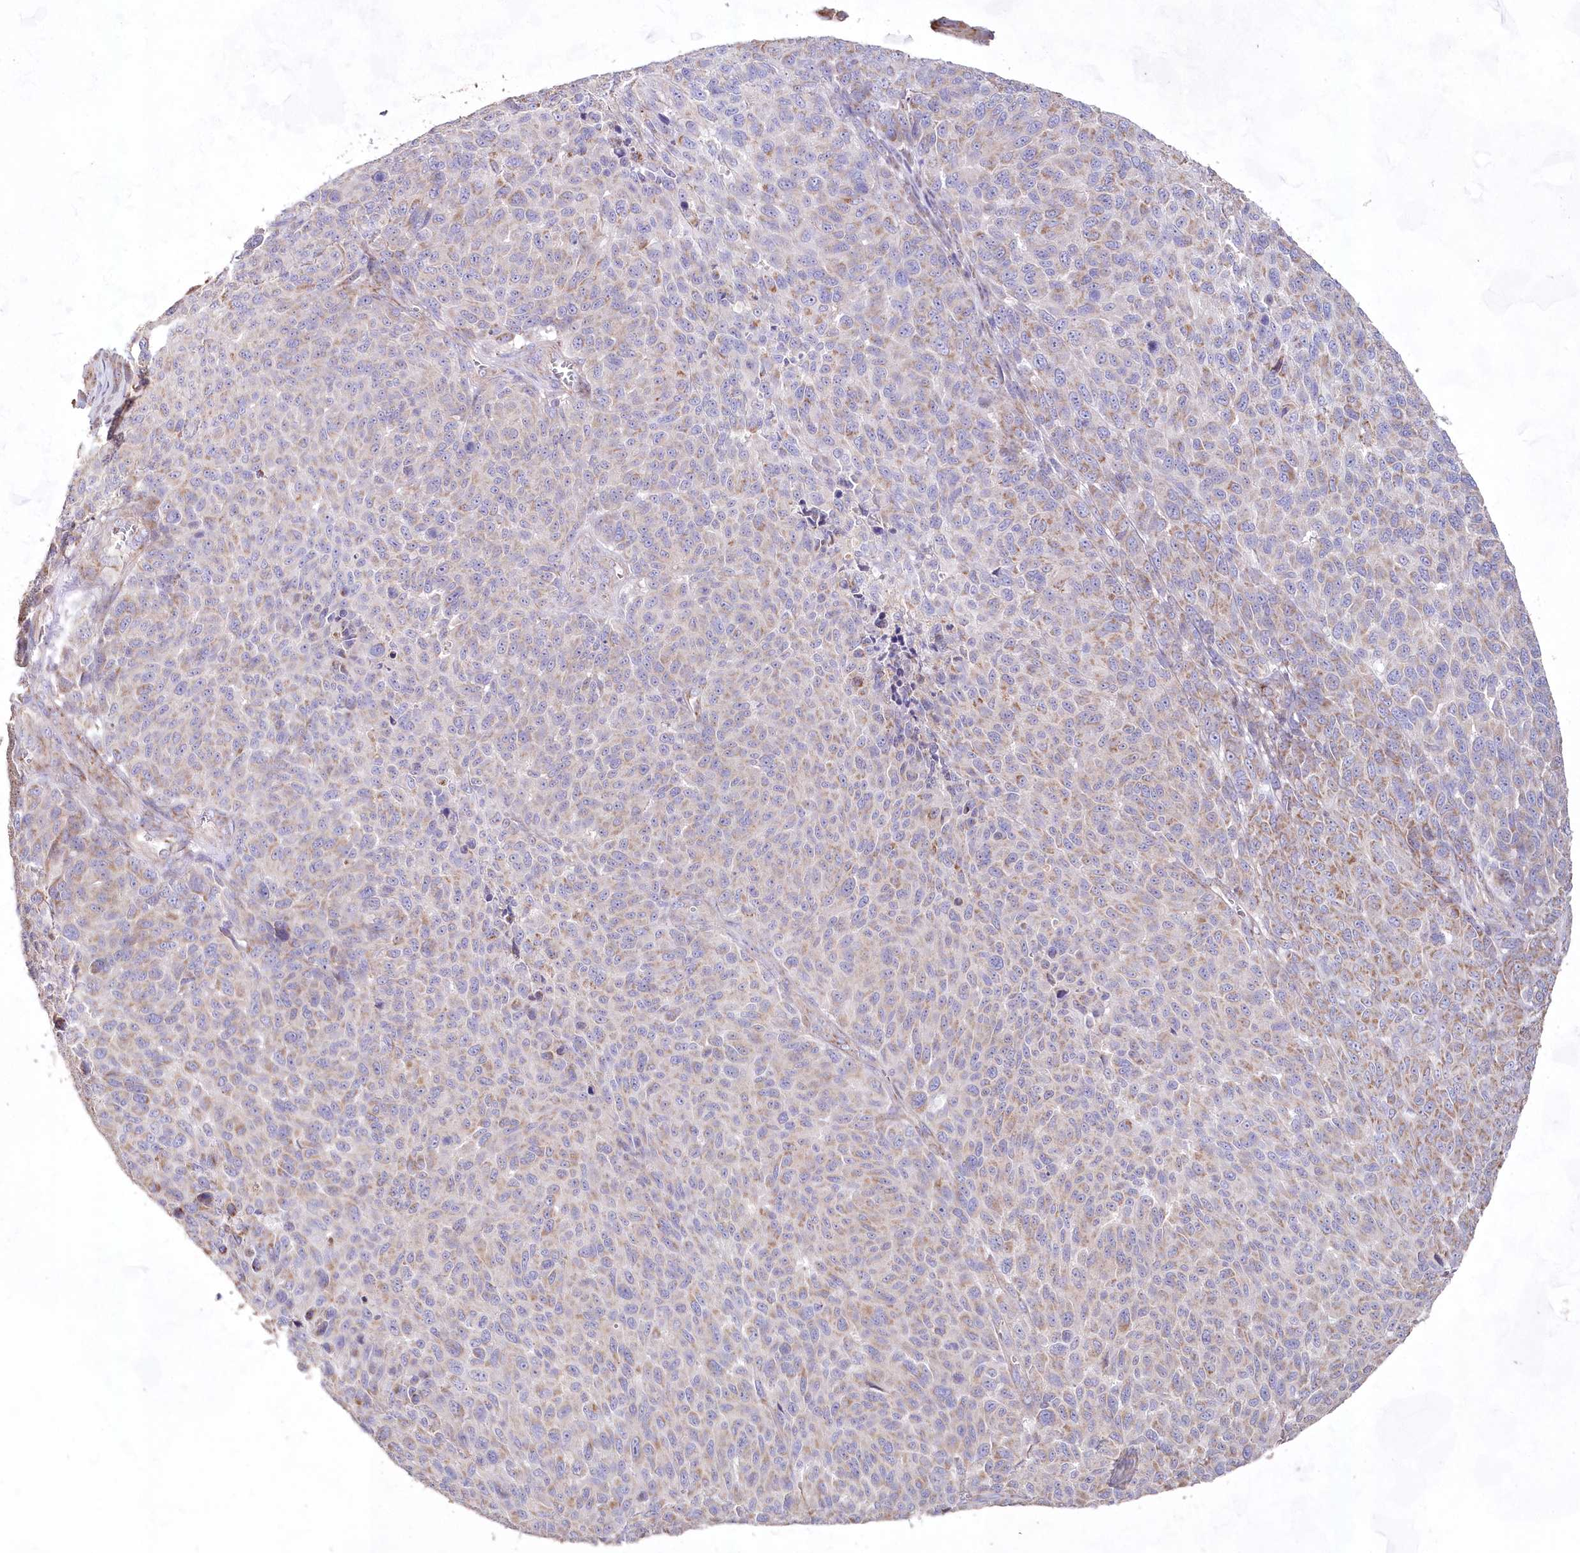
{"staining": {"intensity": "weak", "quantity": "25%-75%", "location": "cytoplasmic/membranous"}, "tissue": "melanoma", "cell_type": "Tumor cells", "image_type": "cancer", "snomed": [{"axis": "morphology", "description": "Malignant melanoma, NOS"}, {"axis": "topography", "description": "Skin"}], "caption": "Immunohistochemistry (IHC) of human malignant melanoma shows low levels of weak cytoplasmic/membranous staining in about 25%-75% of tumor cells.", "gene": "HADHB", "patient": {"sex": "male", "age": 49}}